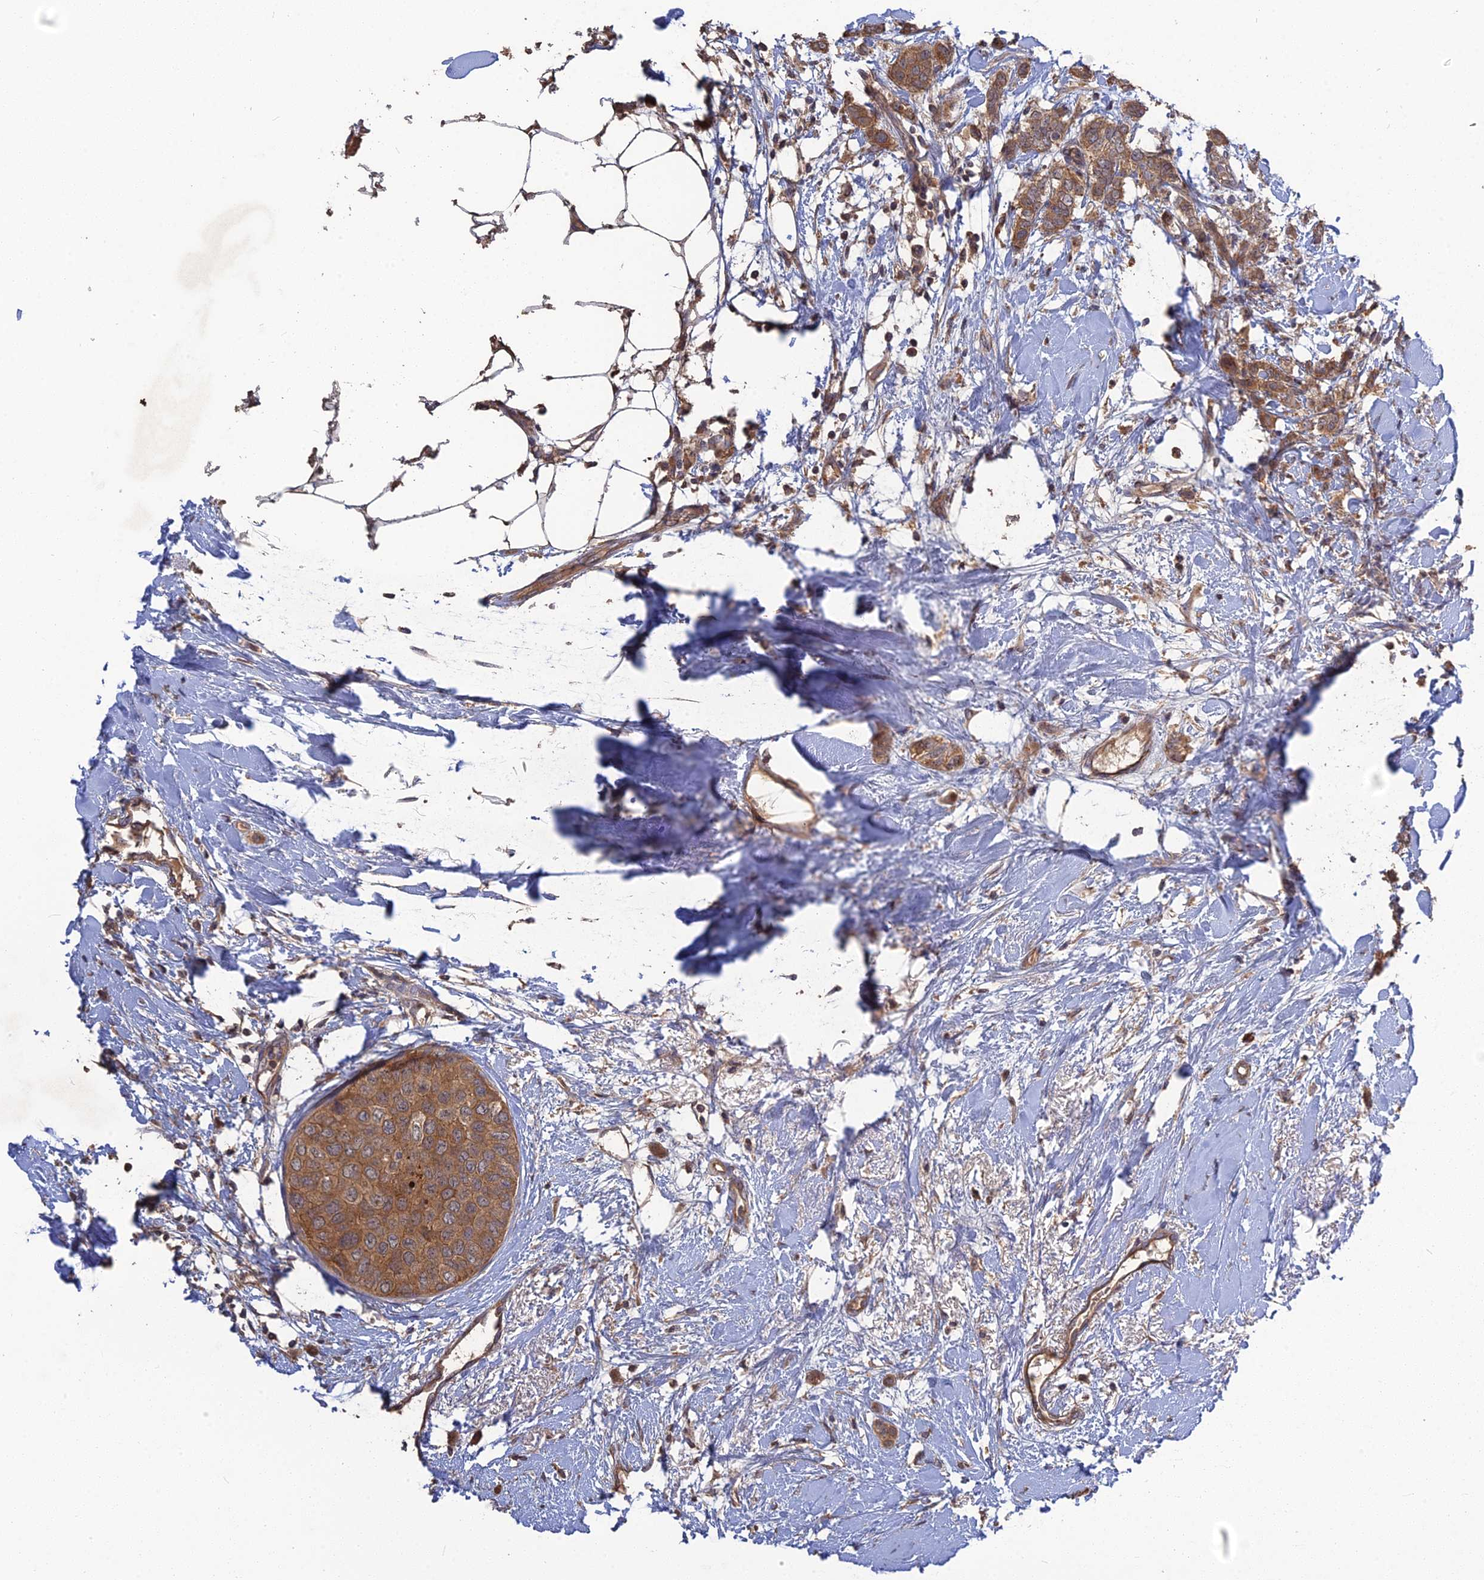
{"staining": {"intensity": "moderate", "quantity": ">75%", "location": "cytoplasmic/membranous"}, "tissue": "breast cancer", "cell_type": "Tumor cells", "image_type": "cancer", "snomed": [{"axis": "morphology", "description": "Duct carcinoma"}, {"axis": "topography", "description": "Breast"}], "caption": "Immunohistochemical staining of human invasive ductal carcinoma (breast) demonstrates moderate cytoplasmic/membranous protein expression in approximately >75% of tumor cells.", "gene": "ARHGAP40", "patient": {"sex": "female", "age": 72}}